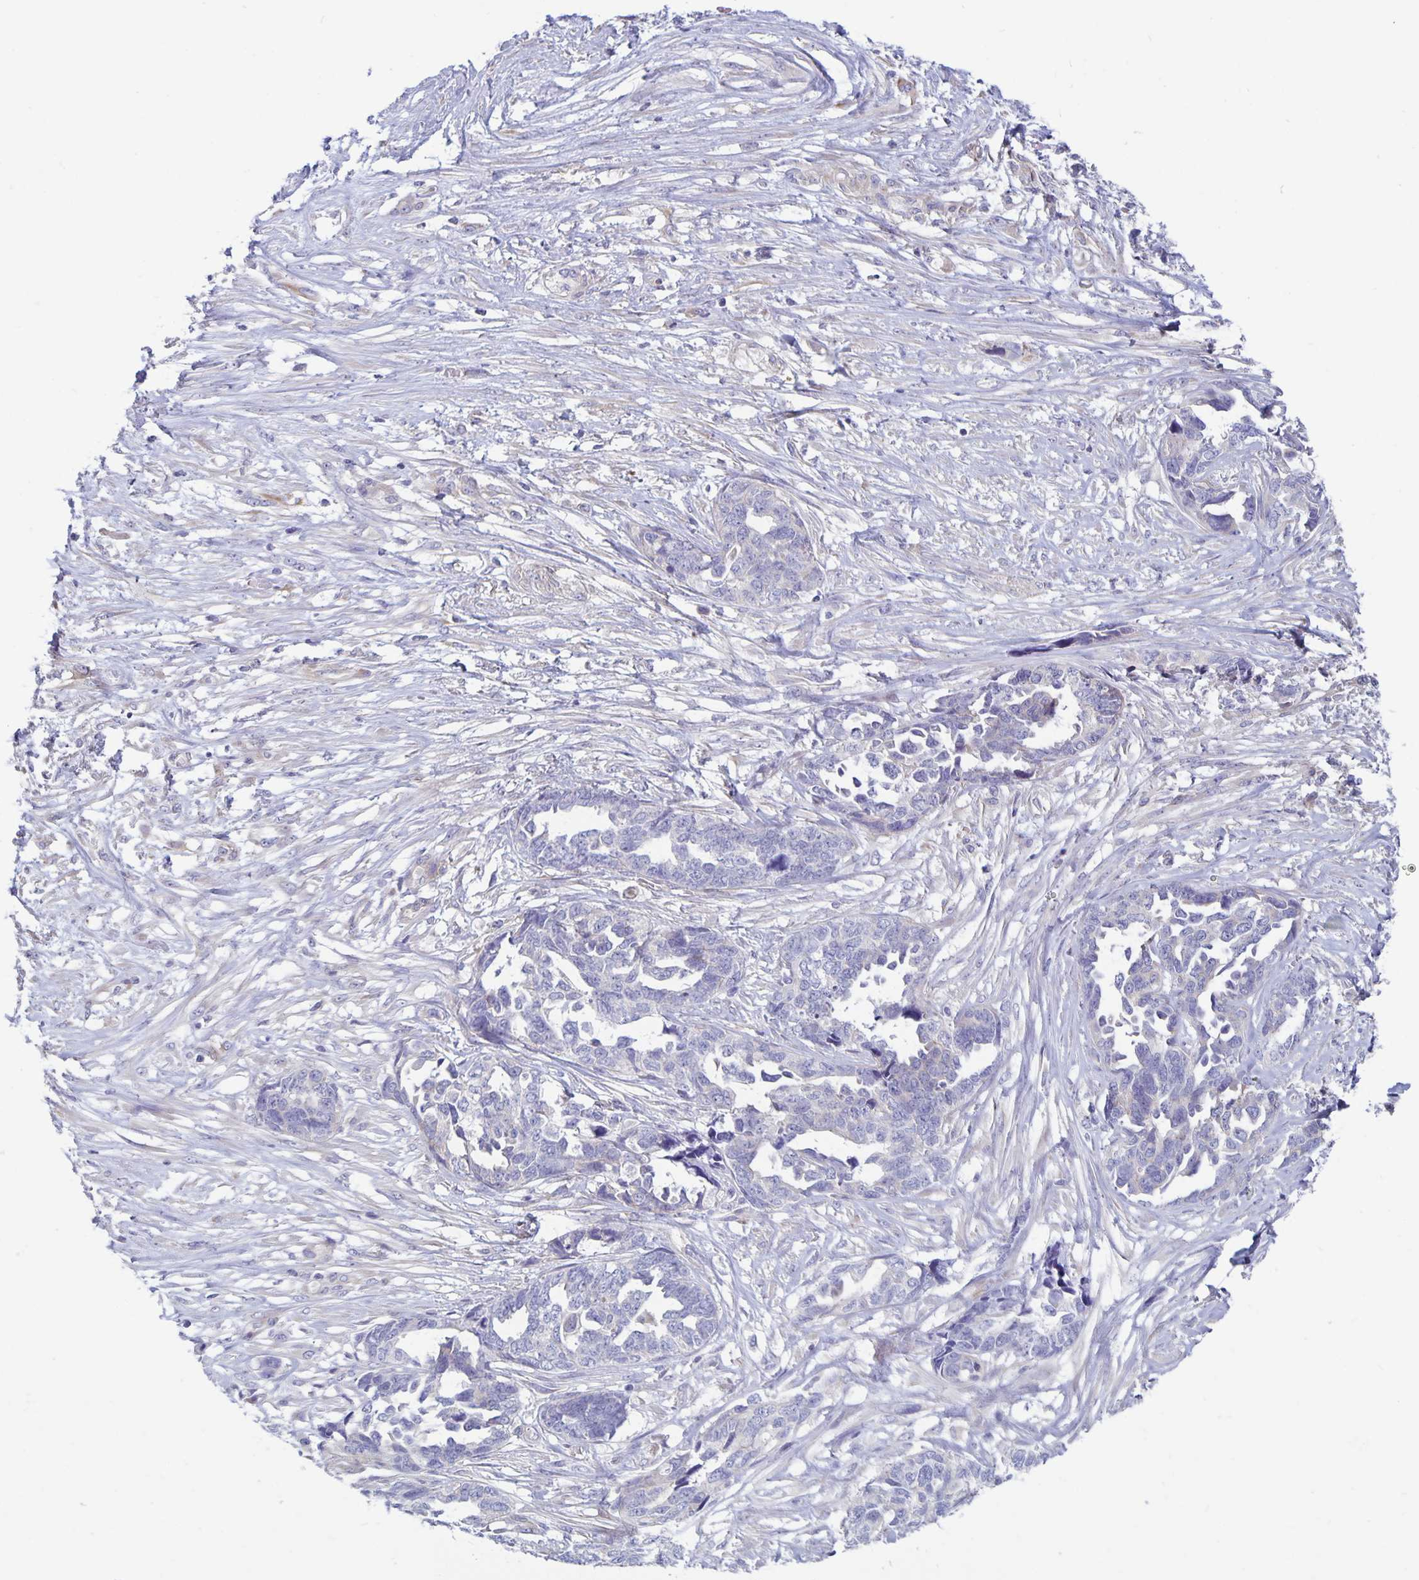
{"staining": {"intensity": "negative", "quantity": "none", "location": "none"}, "tissue": "ovarian cancer", "cell_type": "Tumor cells", "image_type": "cancer", "snomed": [{"axis": "morphology", "description": "Cystadenocarcinoma, serous, NOS"}, {"axis": "topography", "description": "Ovary"}], "caption": "The histopathology image exhibits no significant staining in tumor cells of ovarian cancer (serous cystadenocarcinoma).", "gene": "PLCB3", "patient": {"sex": "female", "age": 69}}